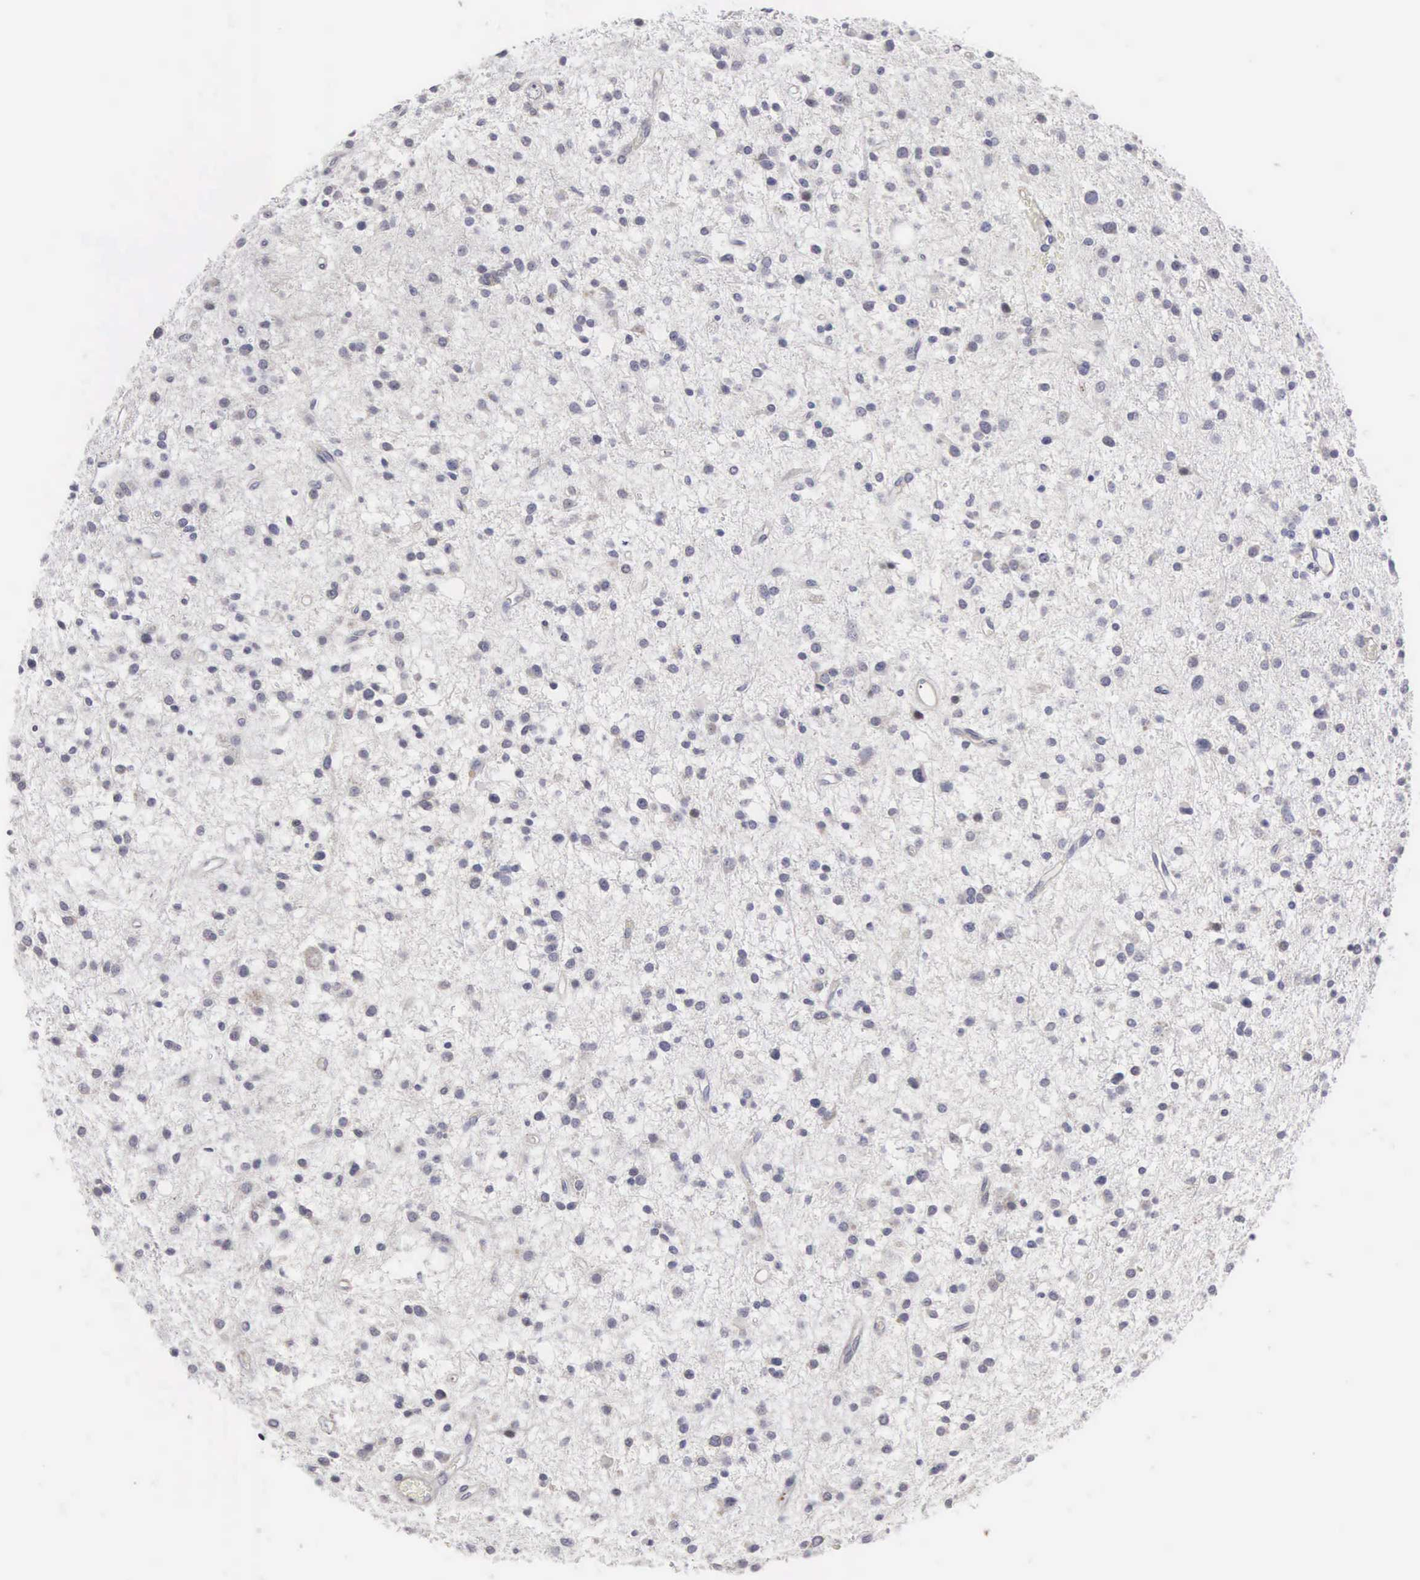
{"staining": {"intensity": "negative", "quantity": "none", "location": "none"}, "tissue": "glioma", "cell_type": "Tumor cells", "image_type": "cancer", "snomed": [{"axis": "morphology", "description": "Glioma, malignant, Low grade"}, {"axis": "topography", "description": "Brain"}], "caption": "Malignant glioma (low-grade) stained for a protein using immunohistochemistry exhibits no positivity tumor cells.", "gene": "ELFN2", "patient": {"sex": "female", "age": 36}}